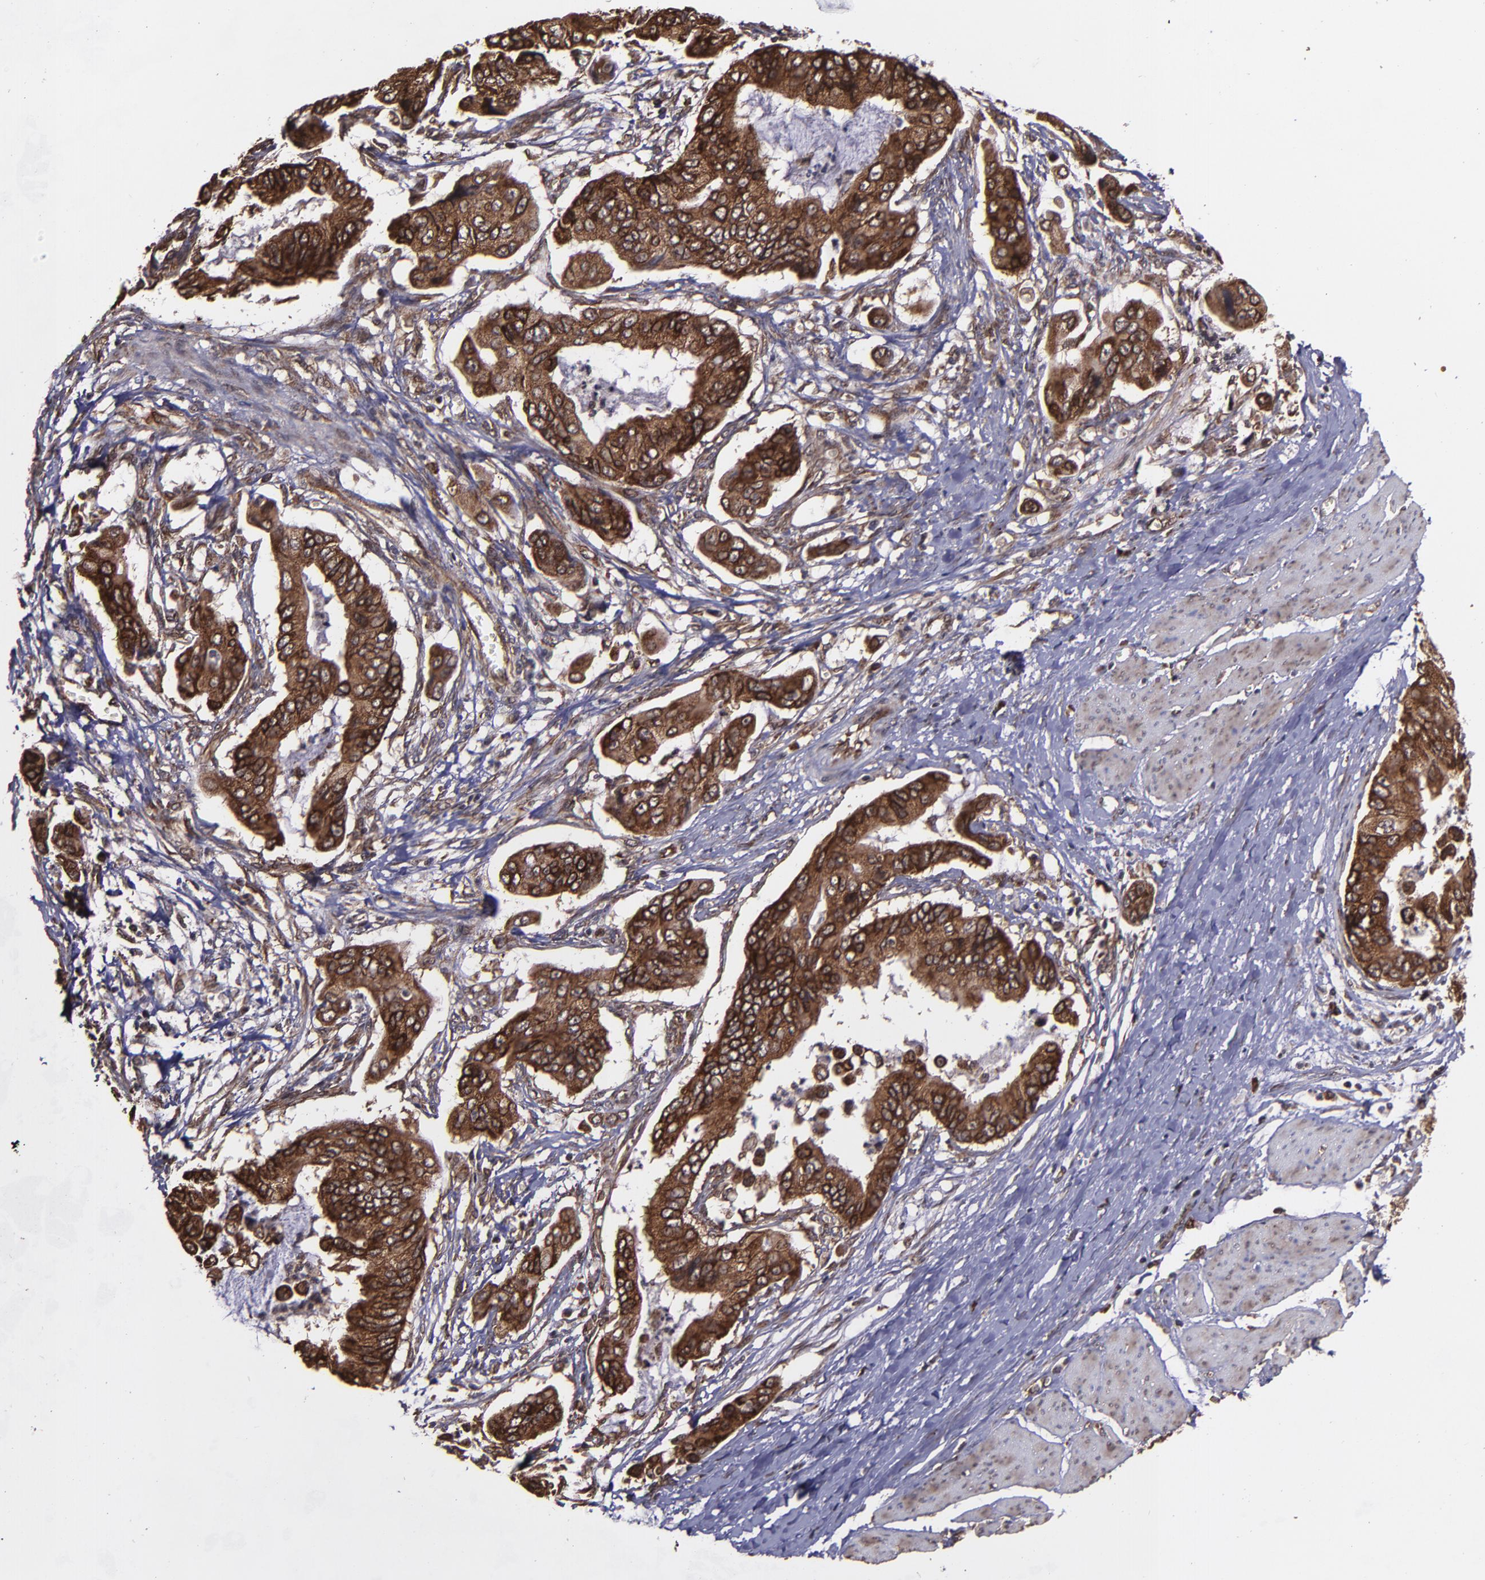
{"staining": {"intensity": "strong", "quantity": ">75%", "location": "cytoplasmic/membranous,nuclear"}, "tissue": "stomach cancer", "cell_type": "Tumor cells", "image_type": "cancer", "snomed": [{"axis": "morphology", "description": "Adenocarcinoma, NOS"}, {"axis": "topography", "description": "Stomach, upper"}], "caption": "Stomach cancer (adenocarcinoma) tissue reveals strong cytoplasmic/membranous and nuclear expression in about >75% of tumor cells, visualized by immunohistochemistry.", "gene": "EIF4ENIF1", "patient": {"sex": "male", "age": 80}}